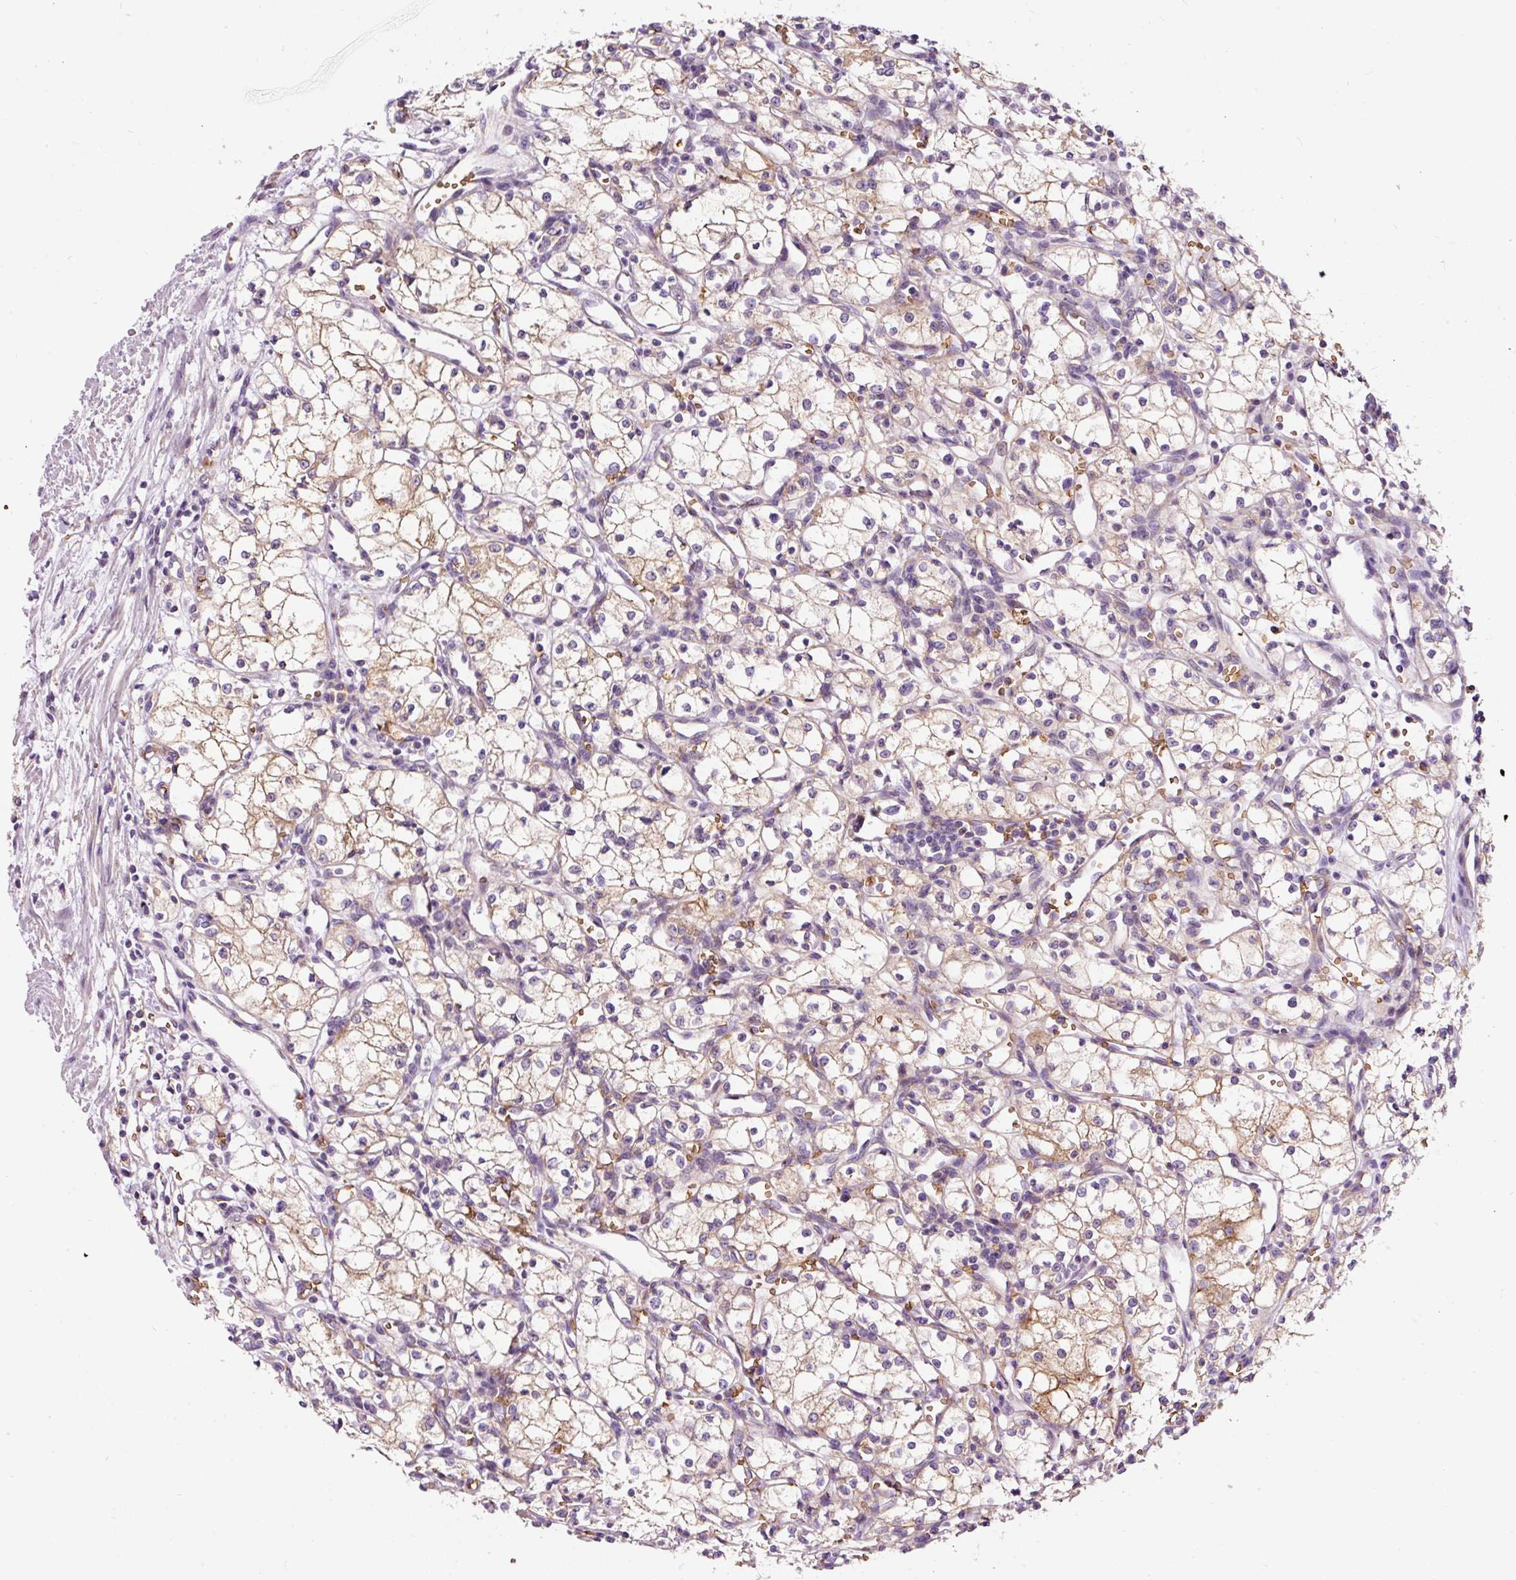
{"staining": {"intensity": "moderate", "quantity": ">75%", "location": "cytoplasmic/membranous"}, "tissue": "renal cancer", "cell_type": "Tumor cells", "image_type": "cancer", "snomed": [{"axis": "morphology", "description": "Adenocarcinoma, NOS"}, {"axis": "topography", "description": "Kidney"}], "caption": "Immunohistochemical staining of renal adenocarcinoma shows medium levels of moderate cytoplasmic/membranous protein staining in approximately >75% of tumor cells. The protein is stained brown, and the nuclei are stained in blue (DAB IHC with brightfield microscopy, high magnification).", "gene": "PRRC2A", "patient": {"sex": "male", "age": 59}}